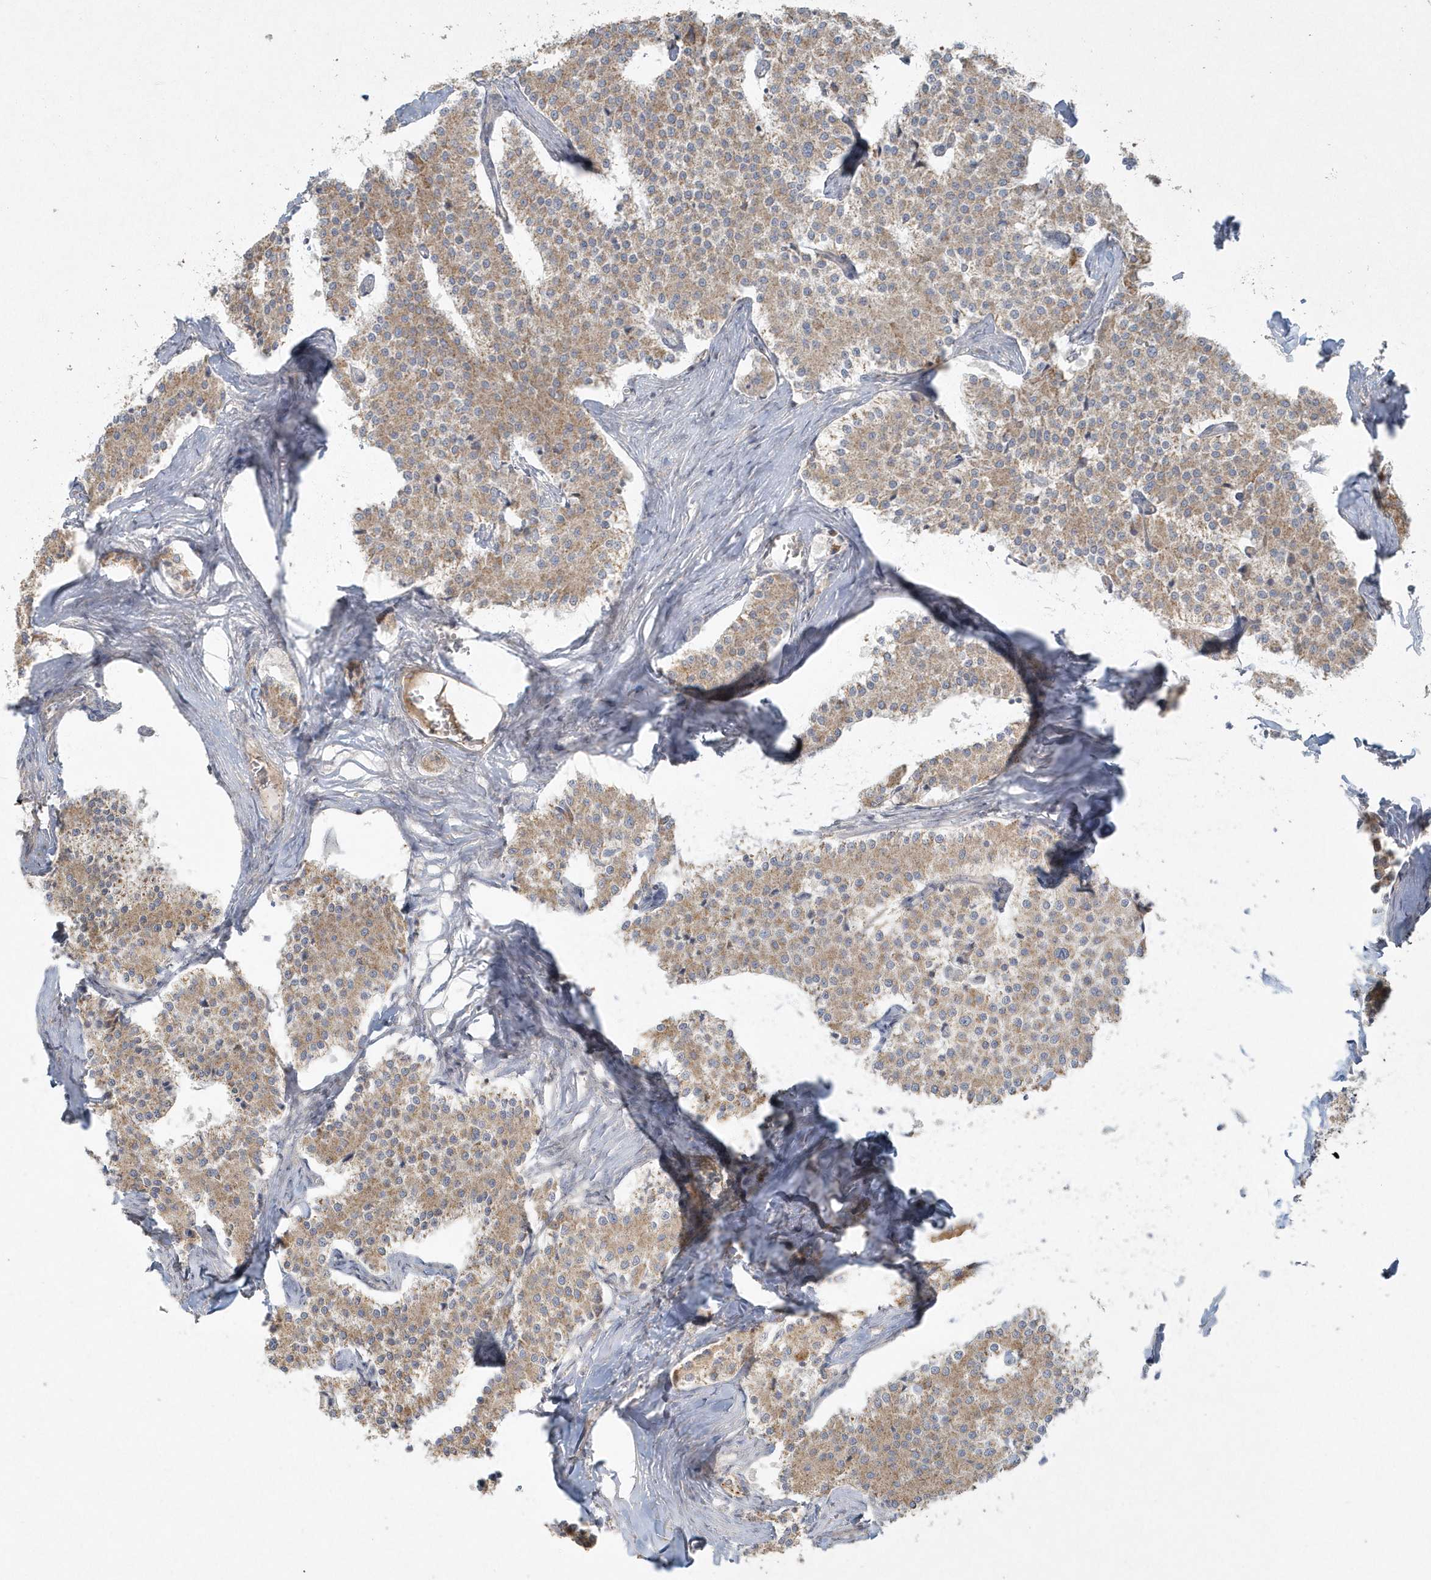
{"staining": {"intensity": "moderate", "quantity": ">75%", "location": "cytoplasmic/membranous"}, "tissue": "carcinoid", "cell_type": "Tumor cells", "image_type": "cancer", "snomed": [{"axis": "morphology", "description": "Carcinoid, malignant, NOS"}, {"axis": "topography", "description": "Colon"}], "caption": "A high-resolution micrograph shows IHC staining of carcinoid, which demonstrates moderate cytoplasmic/membranous expression in about >75% of tumor cells. (Brightfield microscopy of DAB IHC at high magnification).", "gene": "BLTP3A", "patient": {"sex": "female", "age": 52}}